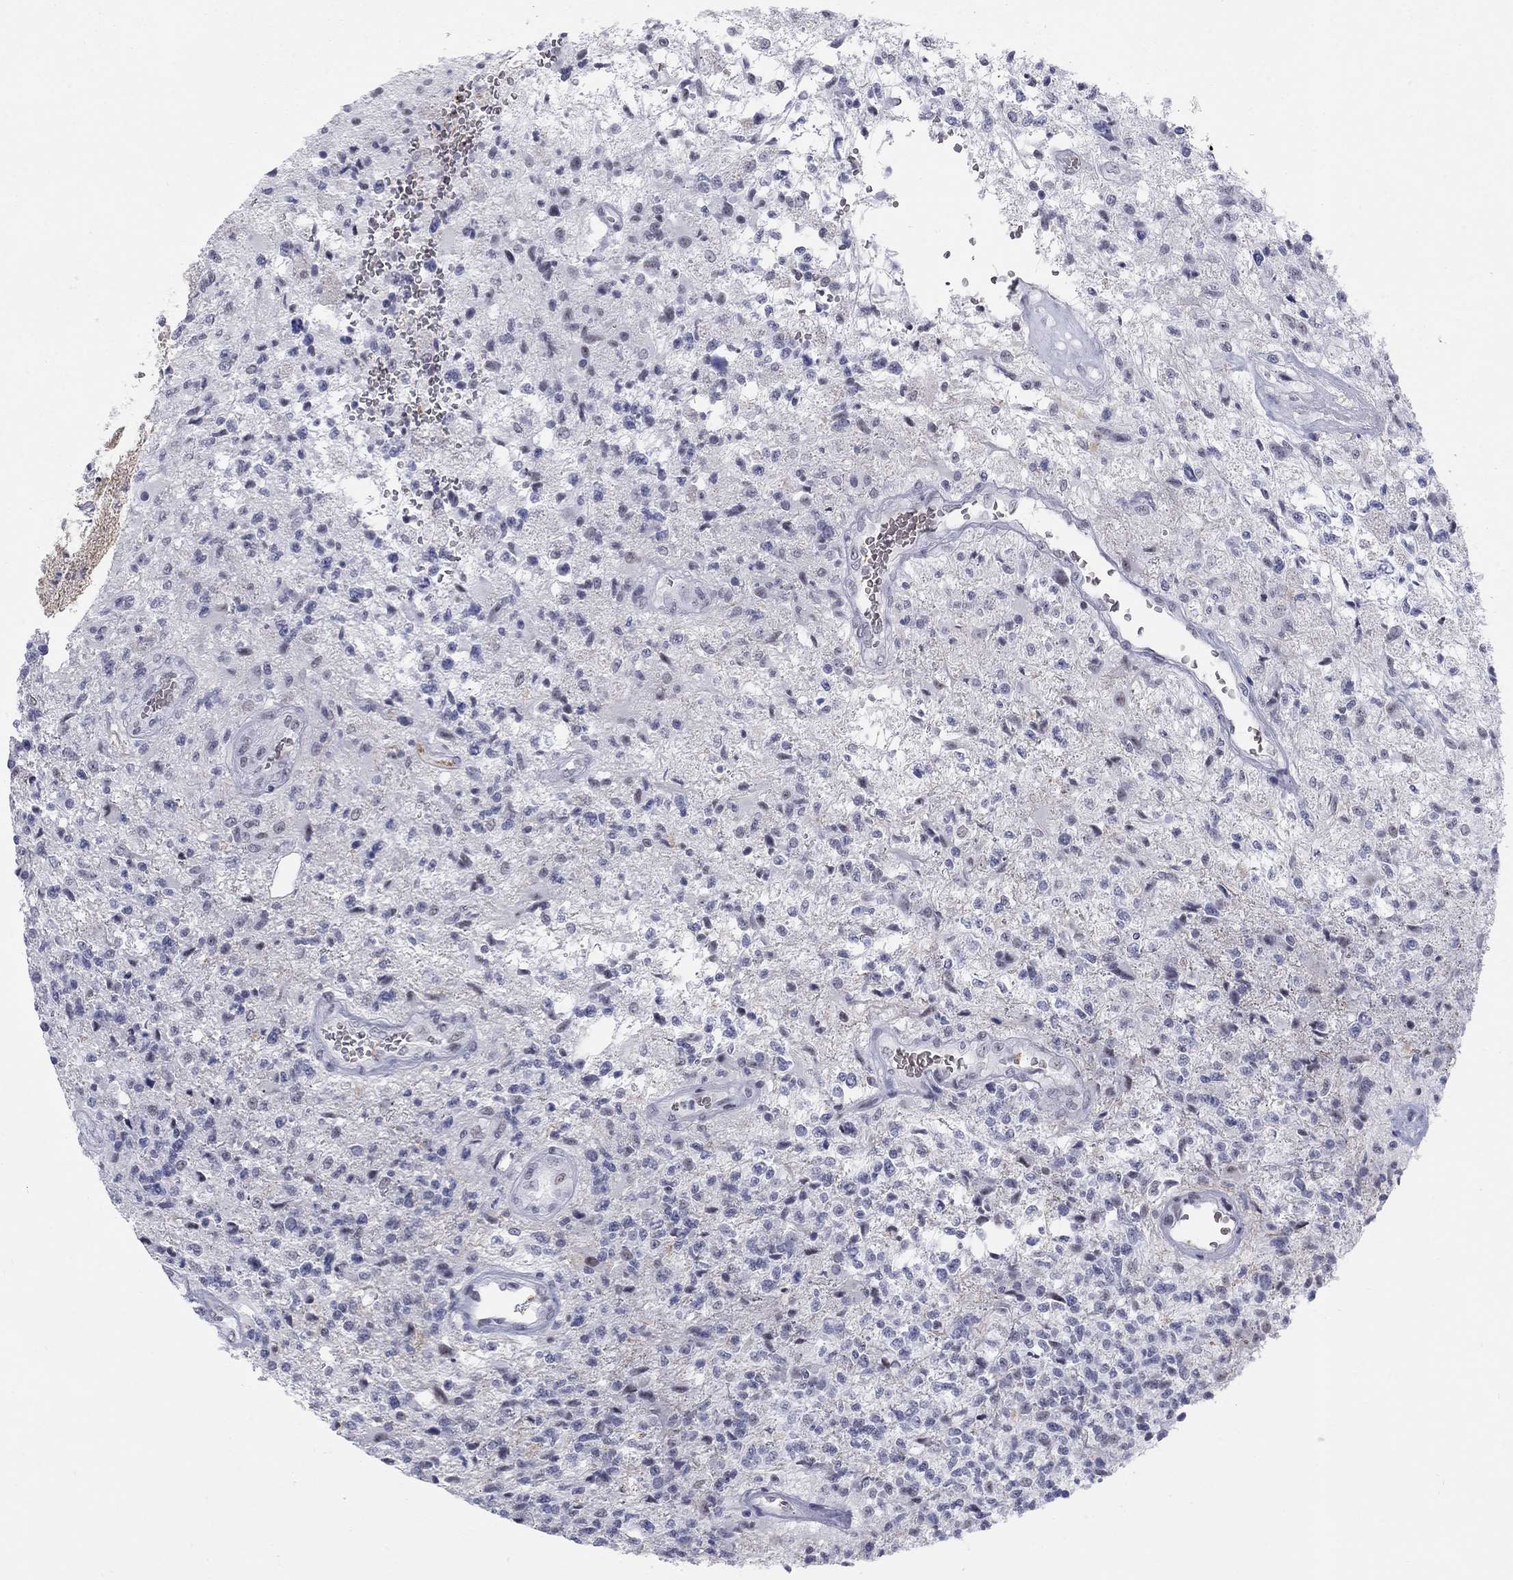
{"staining": {"intensity": "negative", "quantity": "none", "location": "none"}, "tissue": "glioma", "cell_type": "Tumor cells", "image_type": "cancer", "snomed": [{"axis": "morphology", "description": "Glioma, malignant, High grade"}, {"axis": "topography", "description": "Brain"}], "caption": "Tumor cells are negative for brown protein staining in high-grade glioma (malignant).", "gene": "DMTN", "patient": {"sex": "male", "age": 56}}